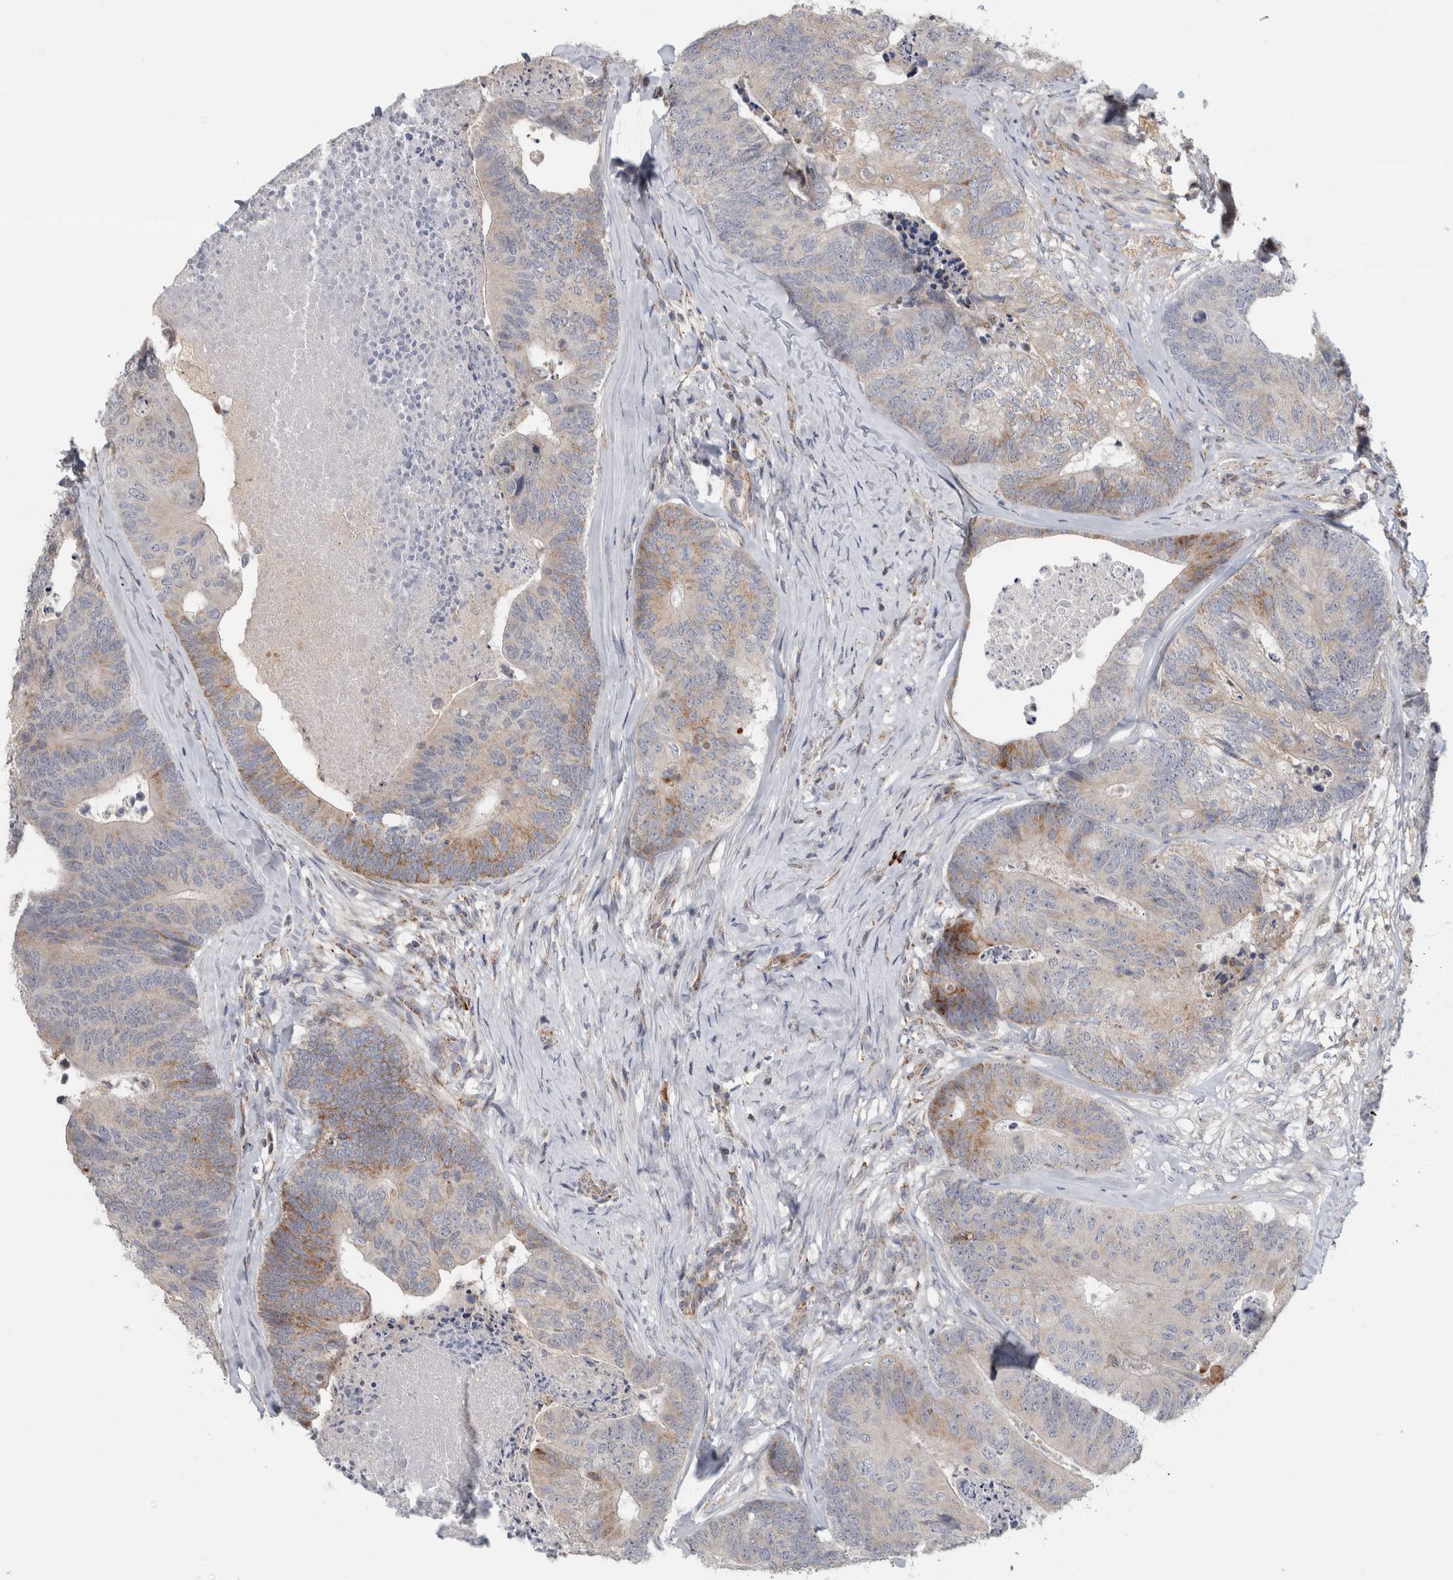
{"staining": {"intensity": "moderate", "quantity": "<25%", "location": "cytoplasmic/membranous"}, "tissue": "colorectal cancer", "cell_type": "Tumor cells", "image_type": "cancer", "snomed": [{"axis": "morphology", "description": "Adenocarcinoma, NOS"}, {"axis": "topography", "description": "Colon"}], "caption": "Immunohistochemistry image of colorectal cancer stained for a protein (brown), which displays low levels of moderate cytoplasmic/membranous staining in approximately <25% of tumor cells.", "gene": "RAB18", "patient": {"sex": "female", "age": 67}}